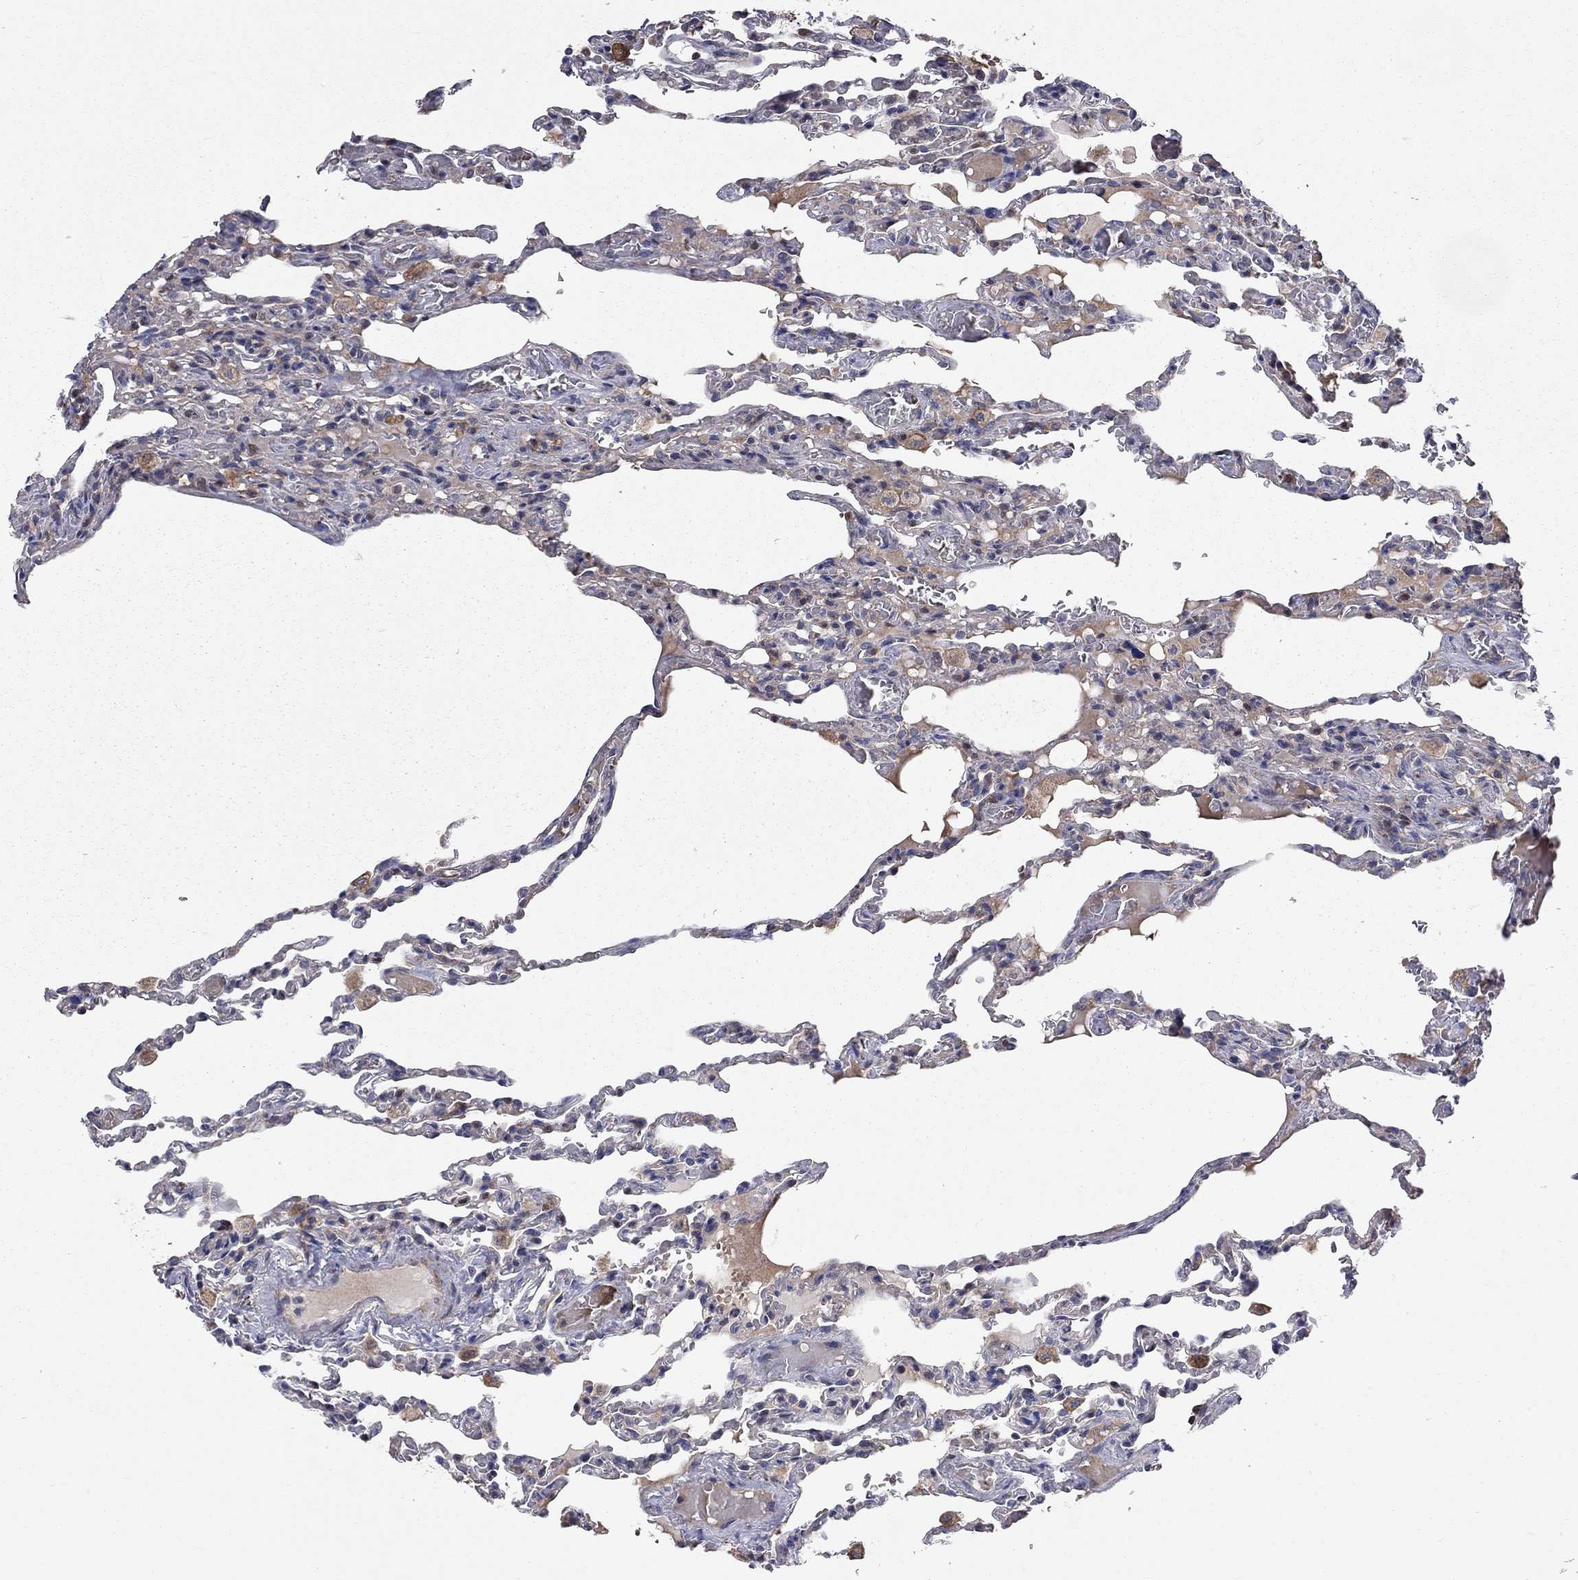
{"staining": {"intensity": "strong", "quantity": "<25%", "location": "cytoplasmic/membranous"}, "tissue": "lung", "cell_type": "Alveolar cells", "image_type": "normal", "snomed": [{"axis": "morphology", "description": "Normal tissue, NOS"}, {"axis": "topography", "description": "Lung"}], "caption": "A photomicrograph of human lung stained for a protein exhibits strong cytoplasmic/membranous brown staining in alveolar cells.", "gene": "KANSL1L", "patient": {"sex": "female", "age": 43}}